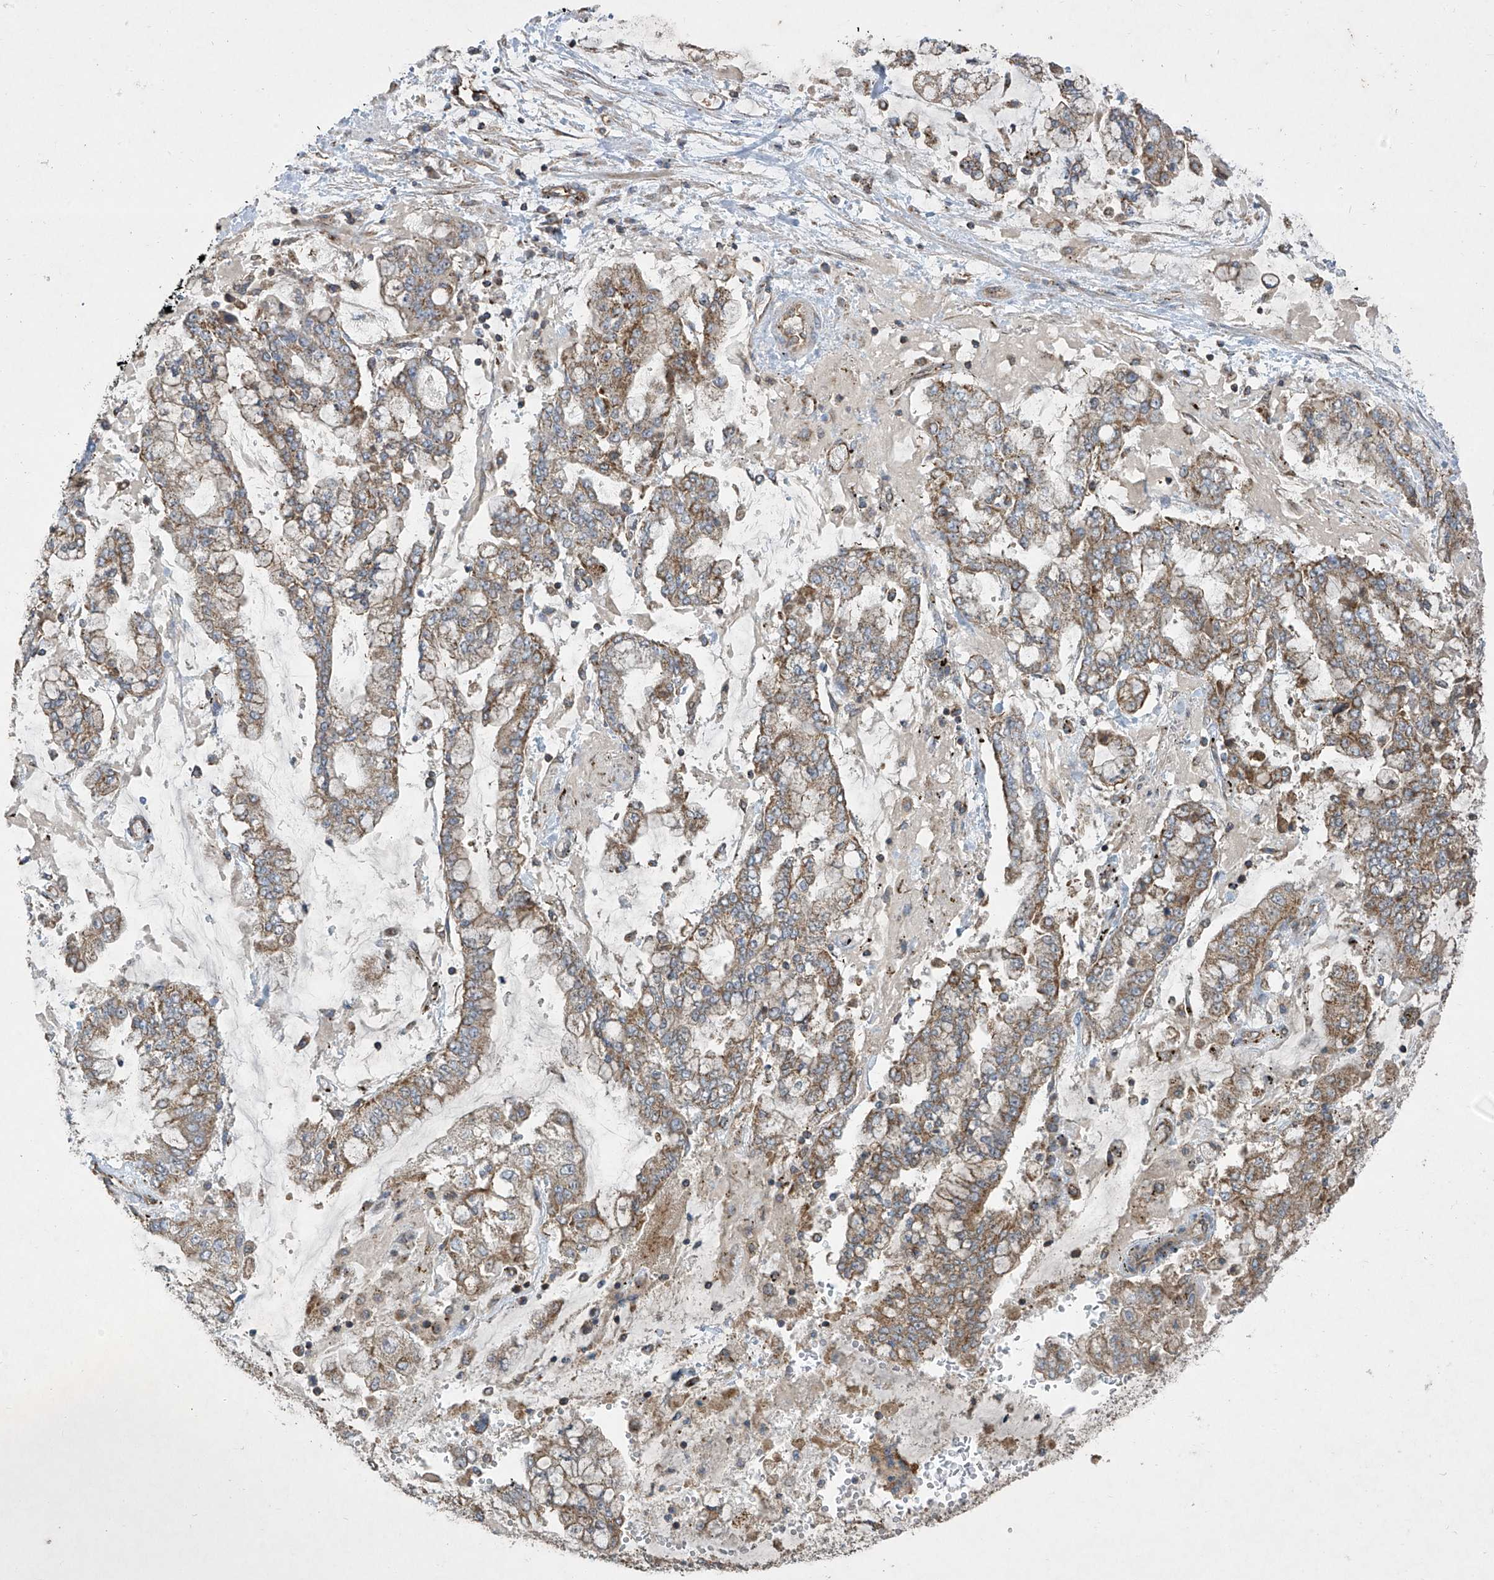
{"staining": {"intensity": "moderate", "quantity": ">75%", "location": "cytoplasmic/membranous"}, "tissue": "stomach cancer", "cell_type": "Tumor cells", "image_type": "cancer", "snomed": [{"axis": "morphology", "description": "Normal tissue, NOS"}, {"axis": "morphology", "description": "Adenocarcinoma, NOS"}, {"axis": "topography", "description": "Stomach, upper"}, {"axis": "topography", "description": "Stomach"}], "caption": "Immunohistochemical staining of human stomach cancer reveals medium levels of moderate cytoplasmic/membranous protein staining in approximately >75% of tumor cells.", "gene": "UQCC1", "patient": {"sex": "male", "age": 76}}